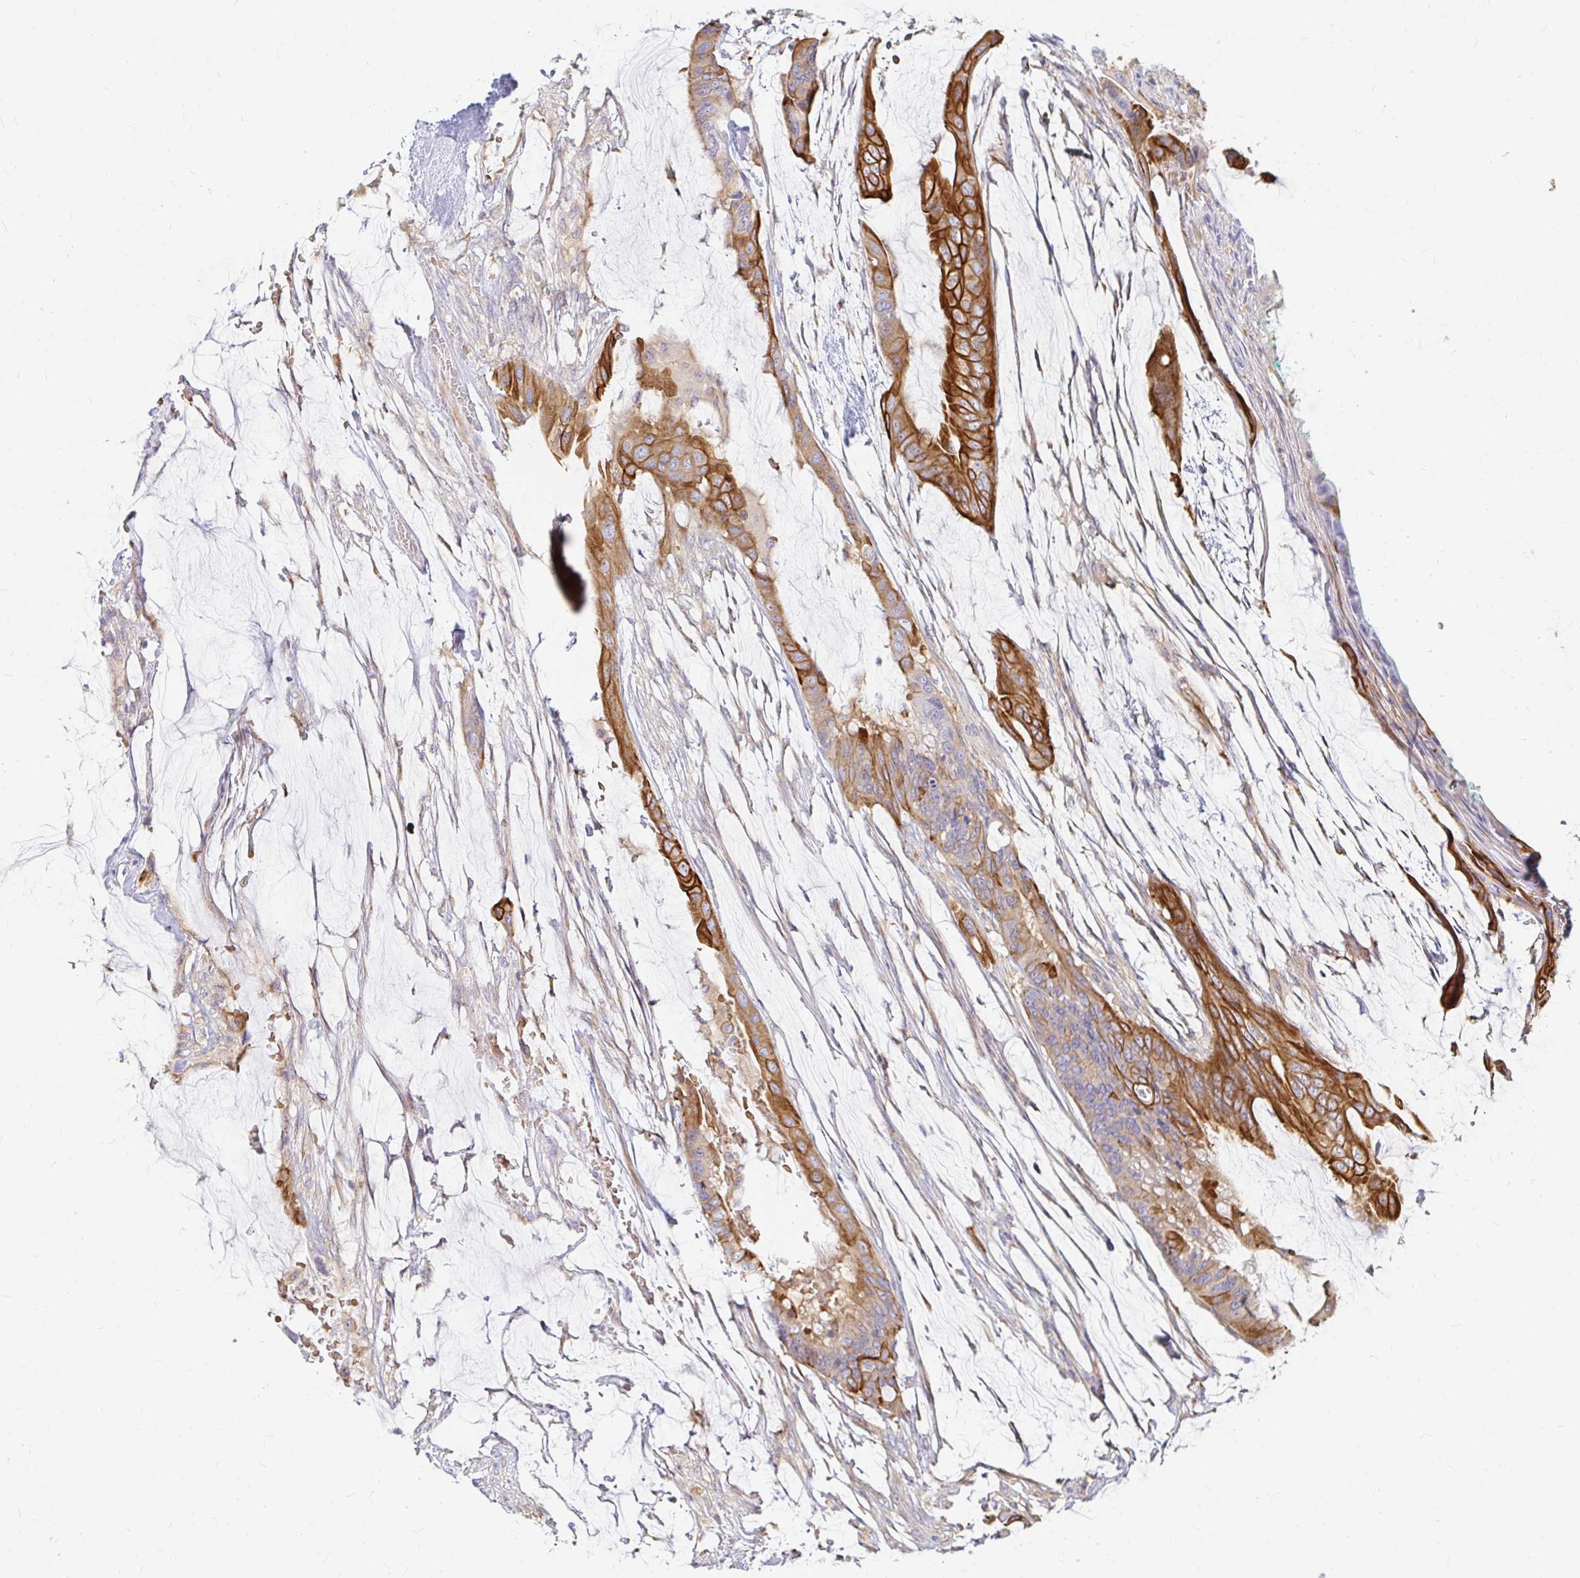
{"staining": {"intensity": "strong", "quantity": "25%-75%", "location": "cytoplasmic/membranous"}, "tissue": "colorectal cancer", "cell_type": "Tumor cells", "image_type": "cancer", "snomed": [{"axis": "morphology", "description": "Adenocarcinoma, NOS"}, {"axis": "topography", "description": "Rectum"}], "caption": "Strong cytoplasmic/membranous positivity for a protein is appreciated in approximately 25%-75% of tumor cells of colorectal cancer using IHC.", "gene": "CAST", "patient": {"sex": "female", "age": 59}}